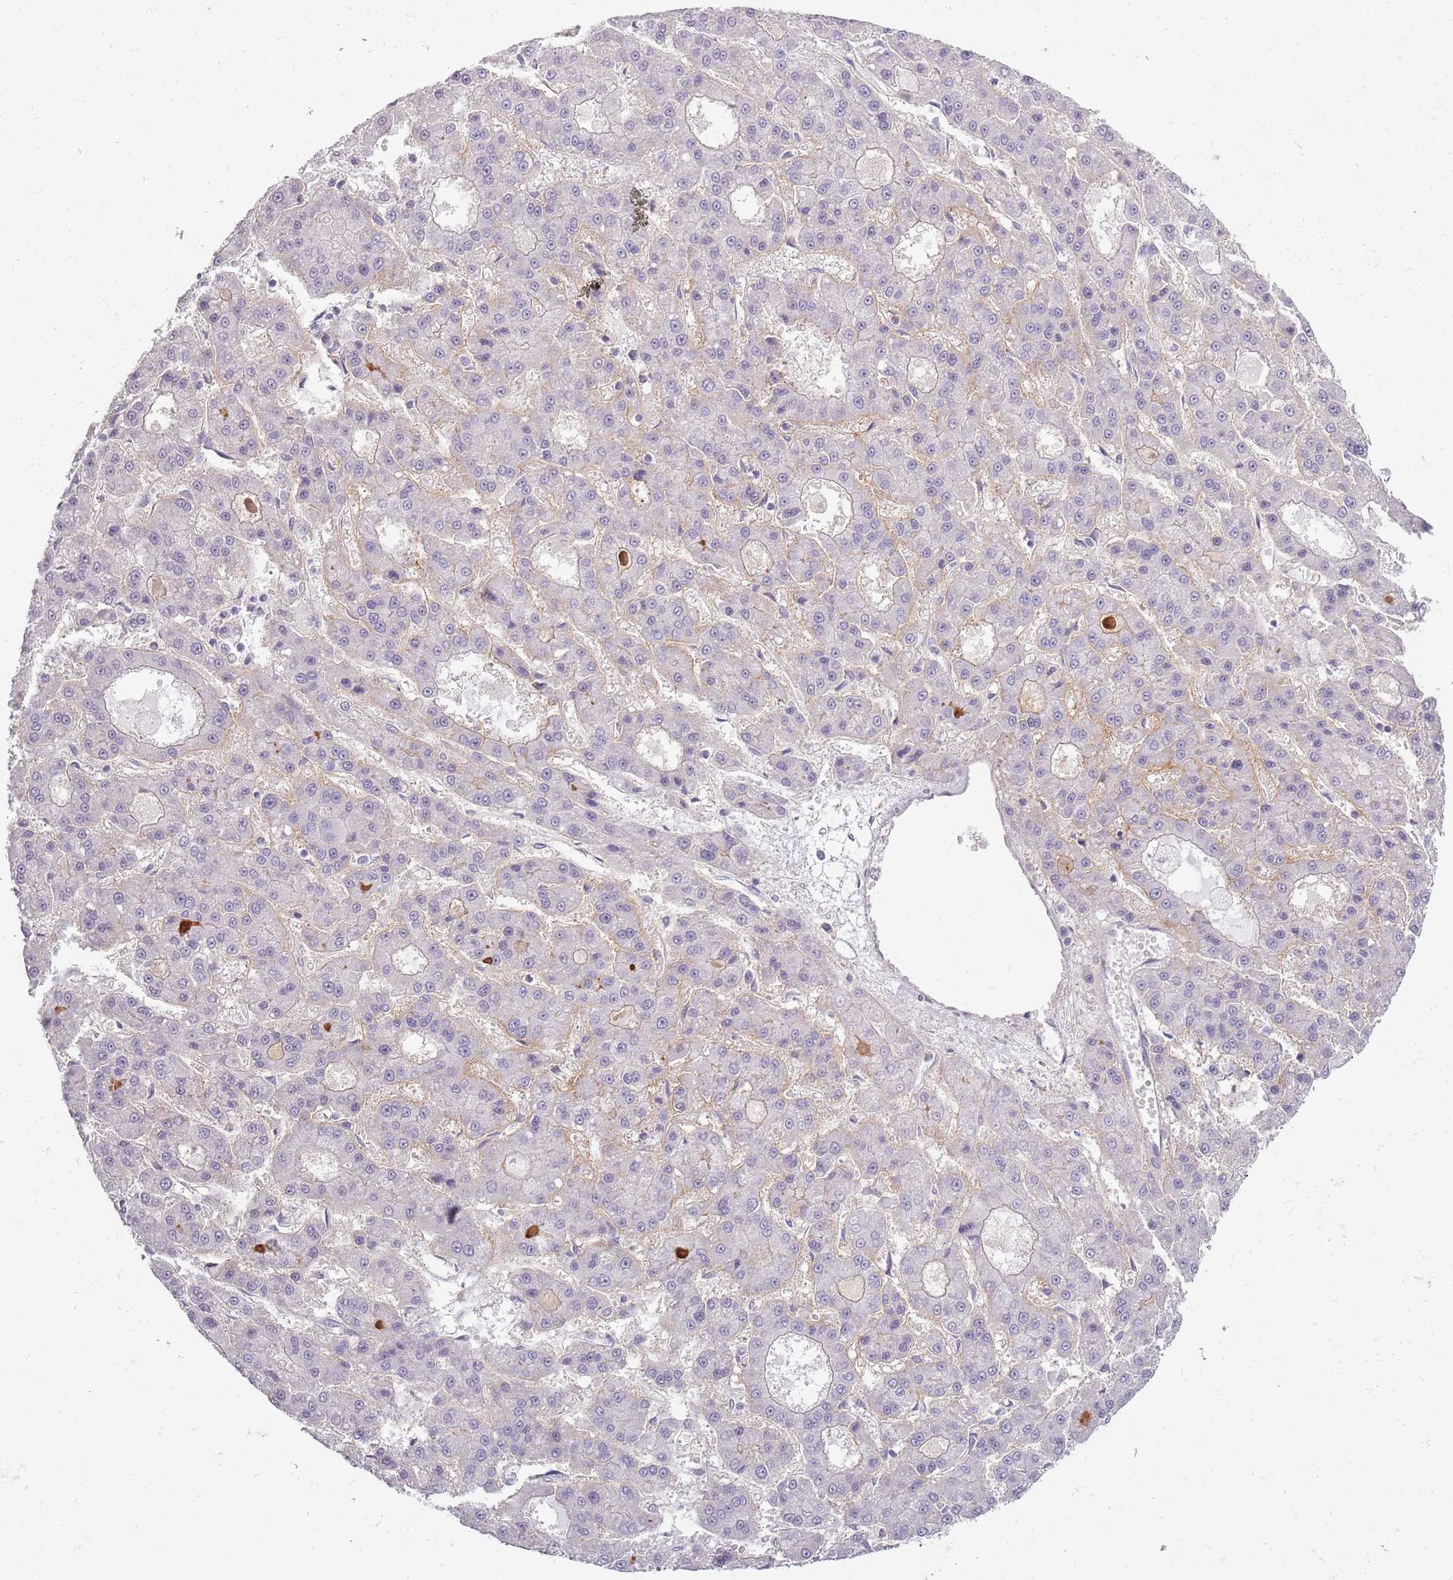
{"staining": {"intensity": "negative", "quantity": "none", "location": "none"}, "tissue": "liver cancer", "cell_type": "Tumor cells", "image_type": "cancer", "snomed": [{"axis": "morphology", "description": "Carcinoma, Hepatocellular, NOS"}, {"axis": "topography", "description": "Liver"}], "caption": "There is no significant staining in tumor cells of hepatocellular carcinoma (liver).", "gene": "SYNGR3", "patient": {"sex": "male", "age": 70}}